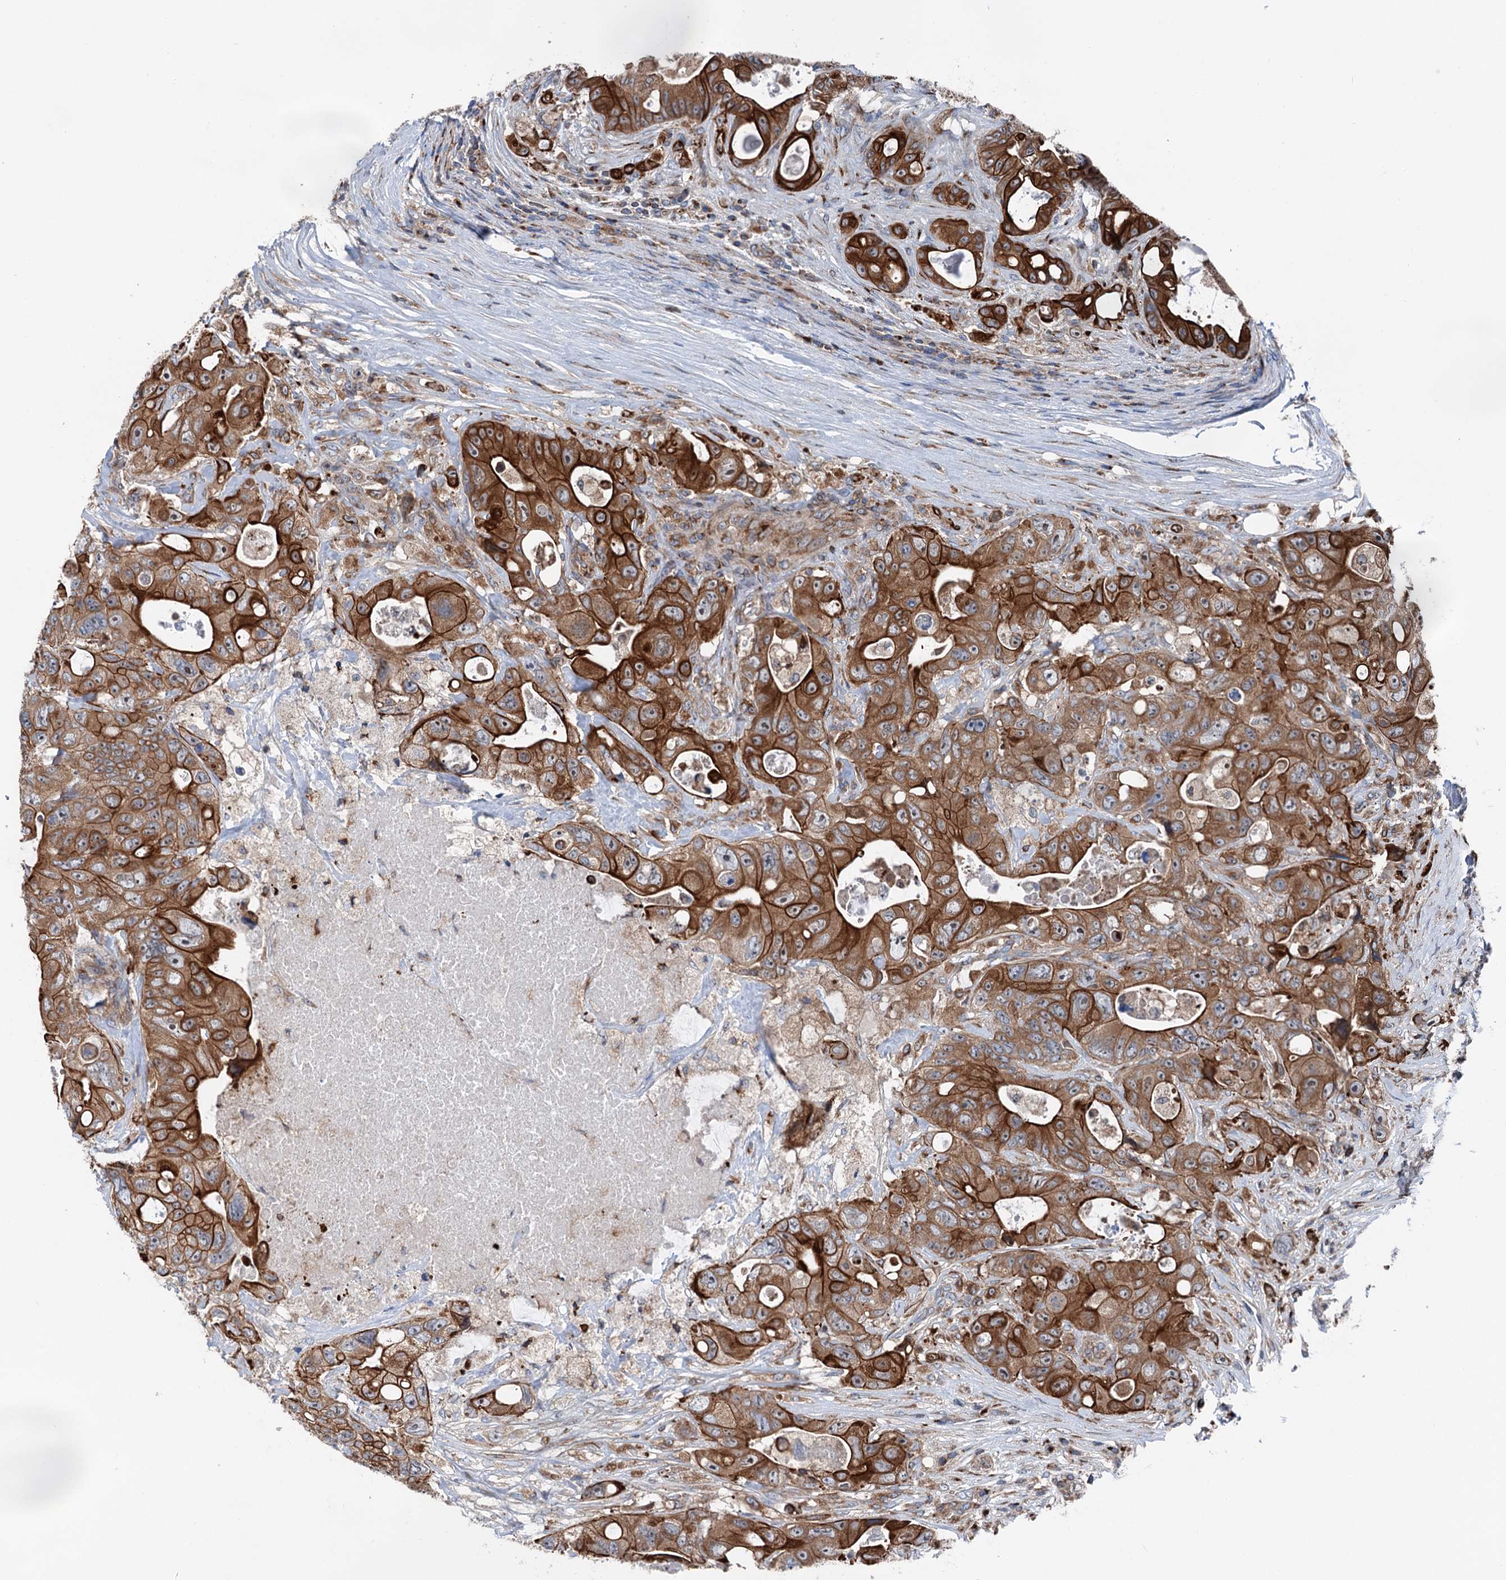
{"staining": {"intensity": "strong", "quantity": ">75%", "location": "cytoplasmic/membranous"}, "tissue": "colorectal cancer", "cell_type": "Tumor cells", "image_type": "cancer", "snomed": [{"axis": "morphology", "description": "Adenocarcinoma, NOS"}, {"axis": "topography", "description": "Colon"}], "caption": "This micrograph demonstrates adenocarcinoma (colorectal) stained with immunohistochemistry to label a protein in brown. The cytoplasmic/membranous of tumor cells show strong positivity for the protein. Nuclei are counter-stained blue.", "gene": "EIPR1", "patient": {"sex": "female", "age": 46}}